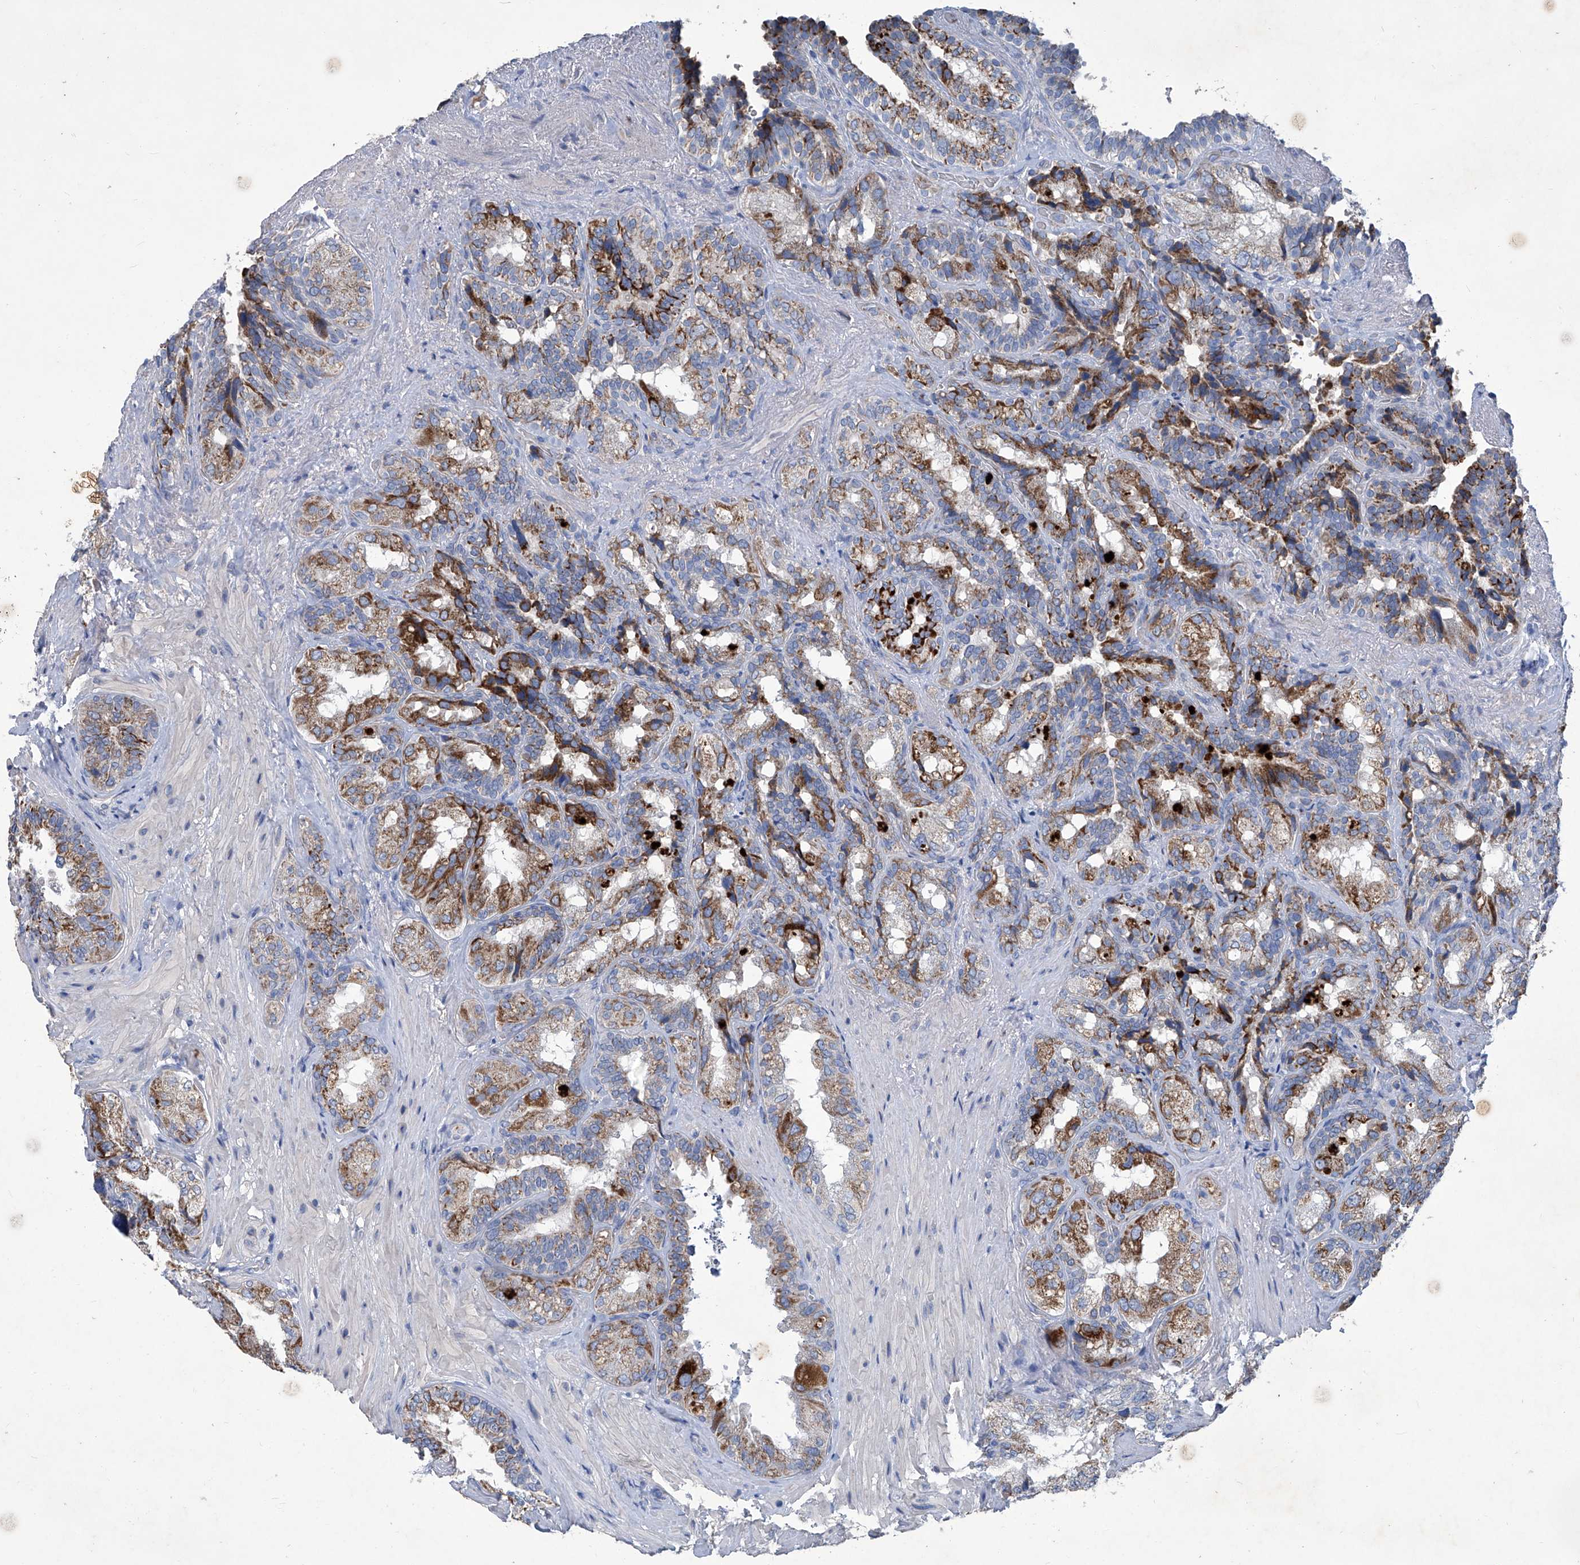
{"staining": {"intensity": "moderate", "quantity": "25%-75%", "location": "cytoplasmic/membranous"}, "tissue": "seminal vesicle", "cell_type": "Glandular cells", "image_type": "normal", "snomed": [{"axis": "morphology", "description": "Normal tissue, NOS"}, {"axis": "topography", "description": "Seminal veicle"}, {"axis": "topography", "description": "Peripheral nerve tissue"}], "caption": "Human seminal vesicle stained for a protein (brown) shows moderate cytoplasmic/membranous positive staining in about 25%-75% of glandular cells.", "gene": "MTARC1", "patient": {"sex": "male", "age": 63}}